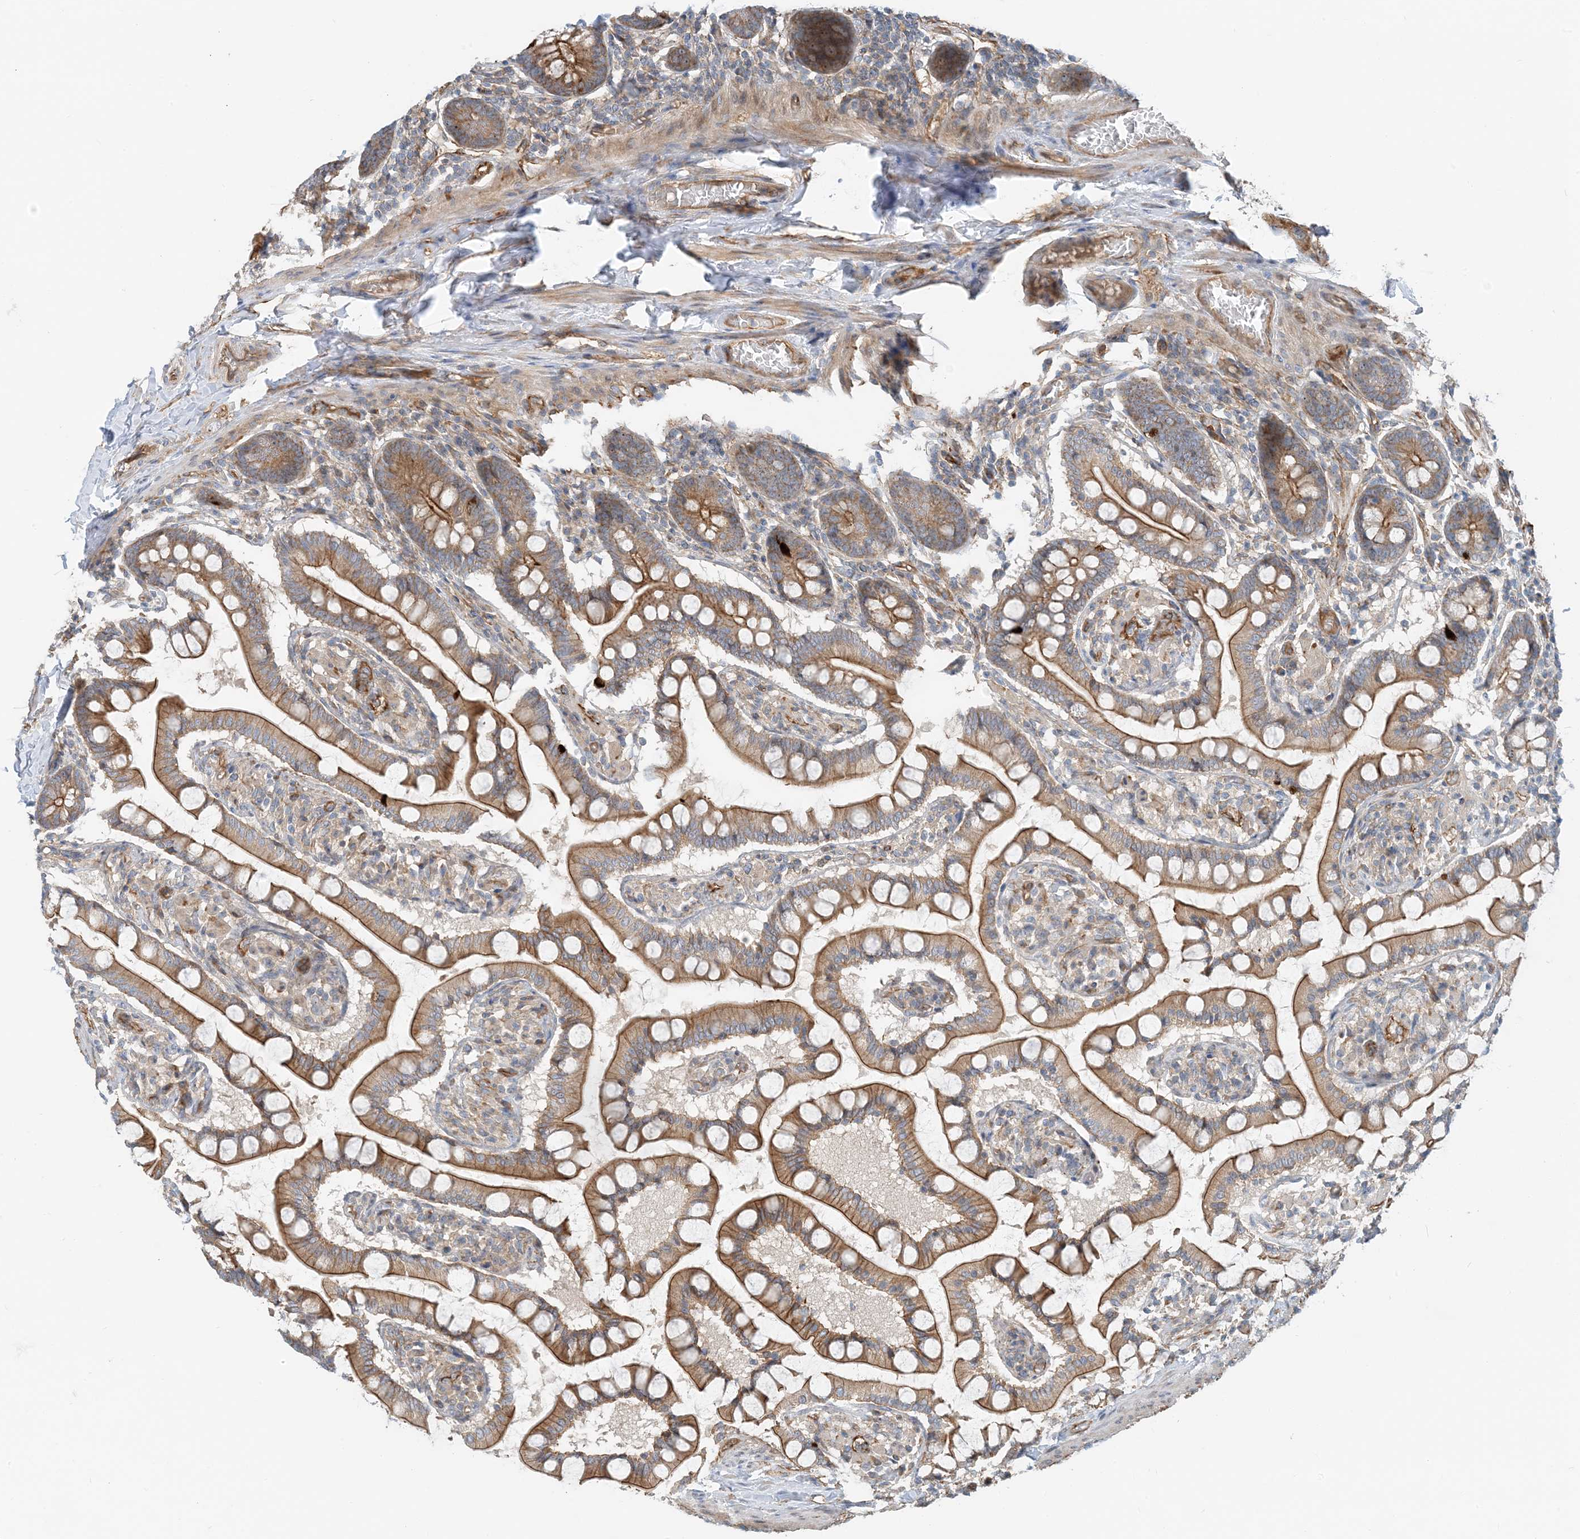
{"staining": {"intensity": "moderate", "quantity": ">75%", "location": "cytoplasmic/membranous"}, "tissue": "small intestine", "cell_type": "Glandular cells", "image_type": "normal", "snomed": [{"axis": "morphology", "description": "Normal tissue, NOS"}, {"axis": "topography", "description": "Small intestine"}], "caption": "Glandular cells demonstrate moderate cytoplasmic/membranous positivity in approximately >75% of cells in unremarkable small intestine. (Brightfield microscopy of DAB IHC at high magnification).", "gene": "MYL5", "patient": {"sex": "male", "age": 41}}